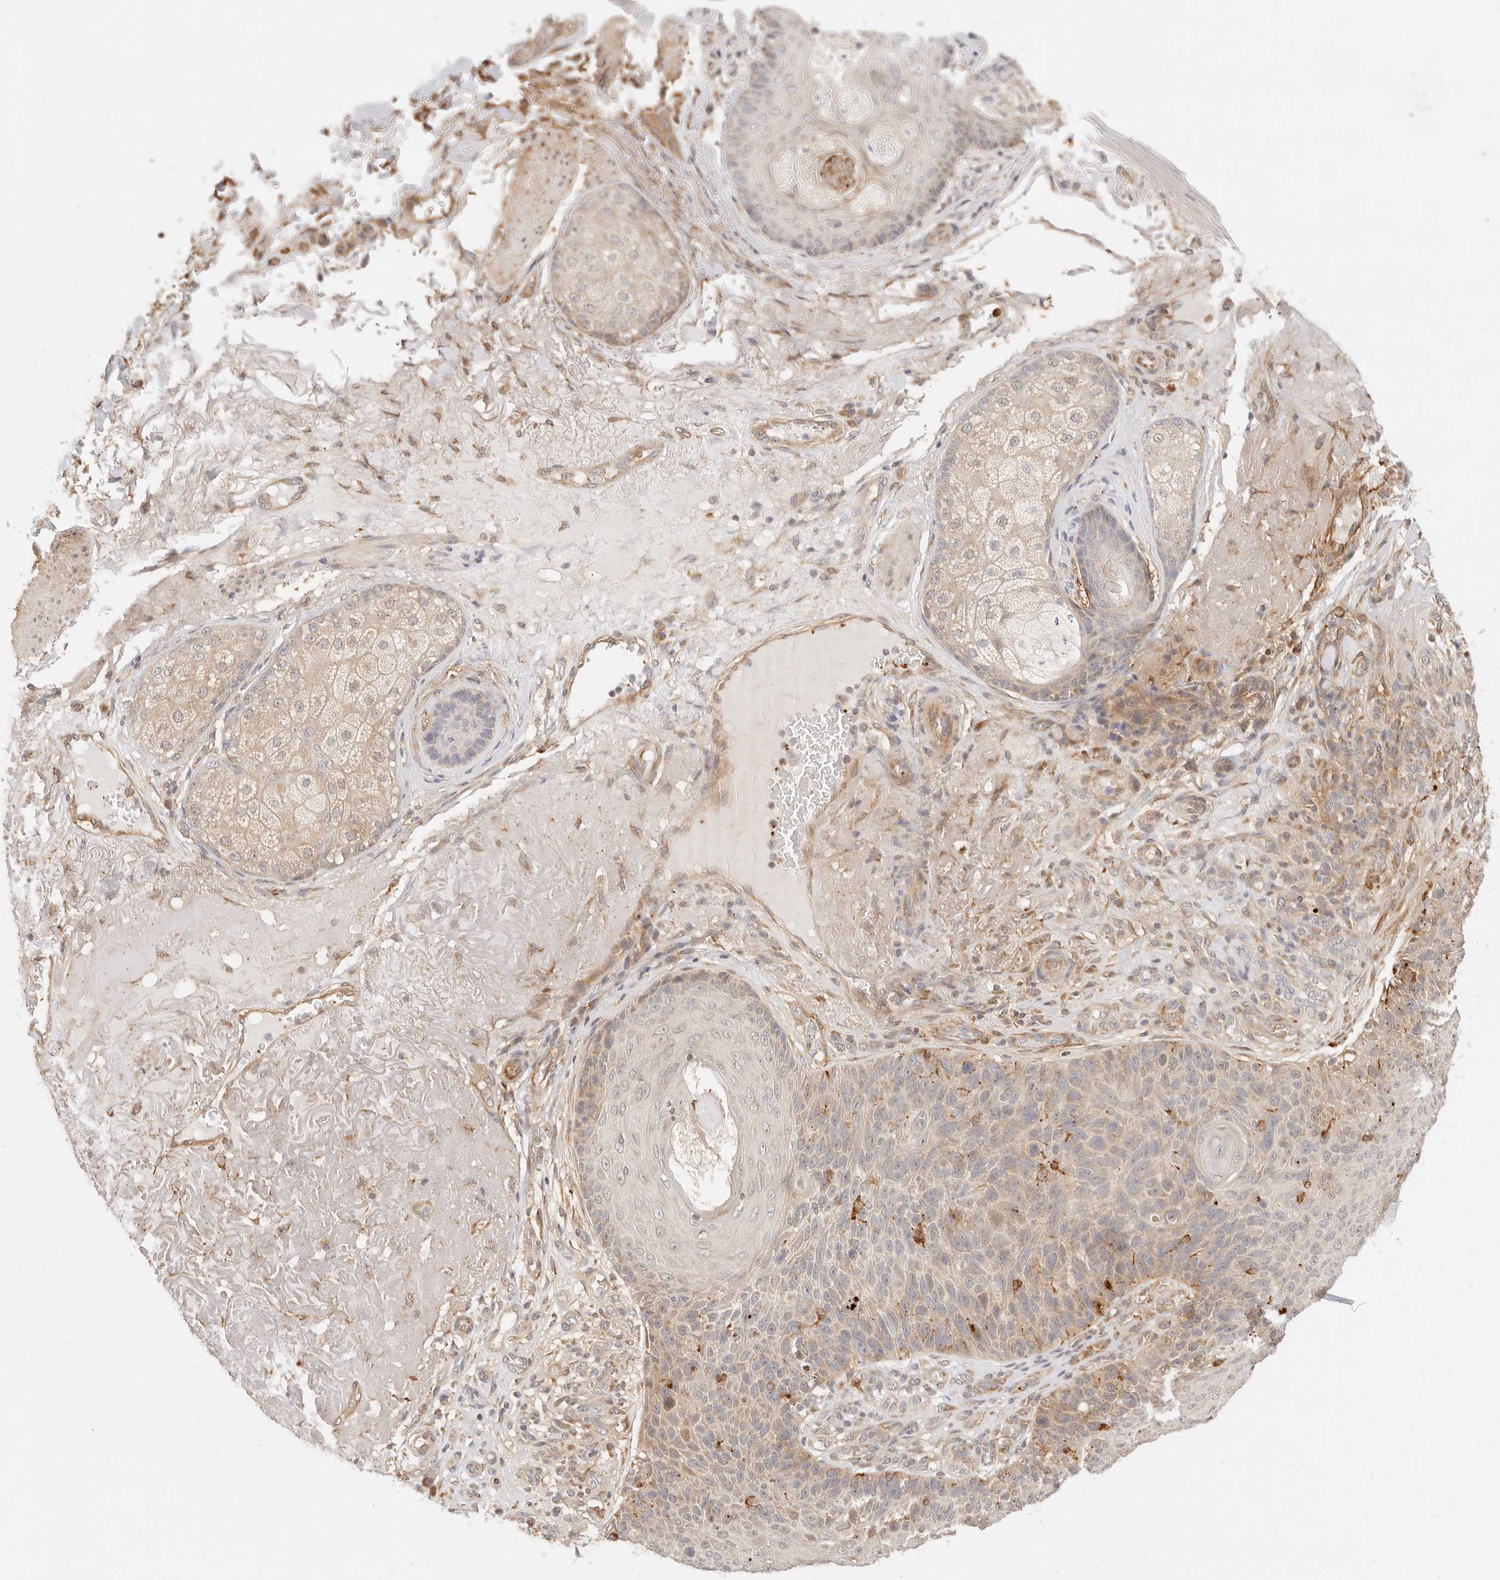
{"staining": {"intensity": "weak", "quantity": "25%-75%", "location": "cytoplasmic/membranous"}, "tissue": "skin cancer", "cell_type": "Tumor cells", "image_type": "cancer", "snomed": [{"axis": "morphology", "description": "Squamous cell carcinoma, NOS"}, {"axis": "topography", "description": "Skin"}], "caption": "Immunohistochemistry (IHC) photomicrograph of neoplastic tissue: skin squamous cell carcinoma stained using immunohistochemistry (IHC) shows low levels of weak protein expression localized specifically in the cytoplasmic/membranous of tumor cells, appearing as a cytoplasmic/membranous brown color.", "gene": "UBXN10", "patient": {"sex": "female", "age": 88}}